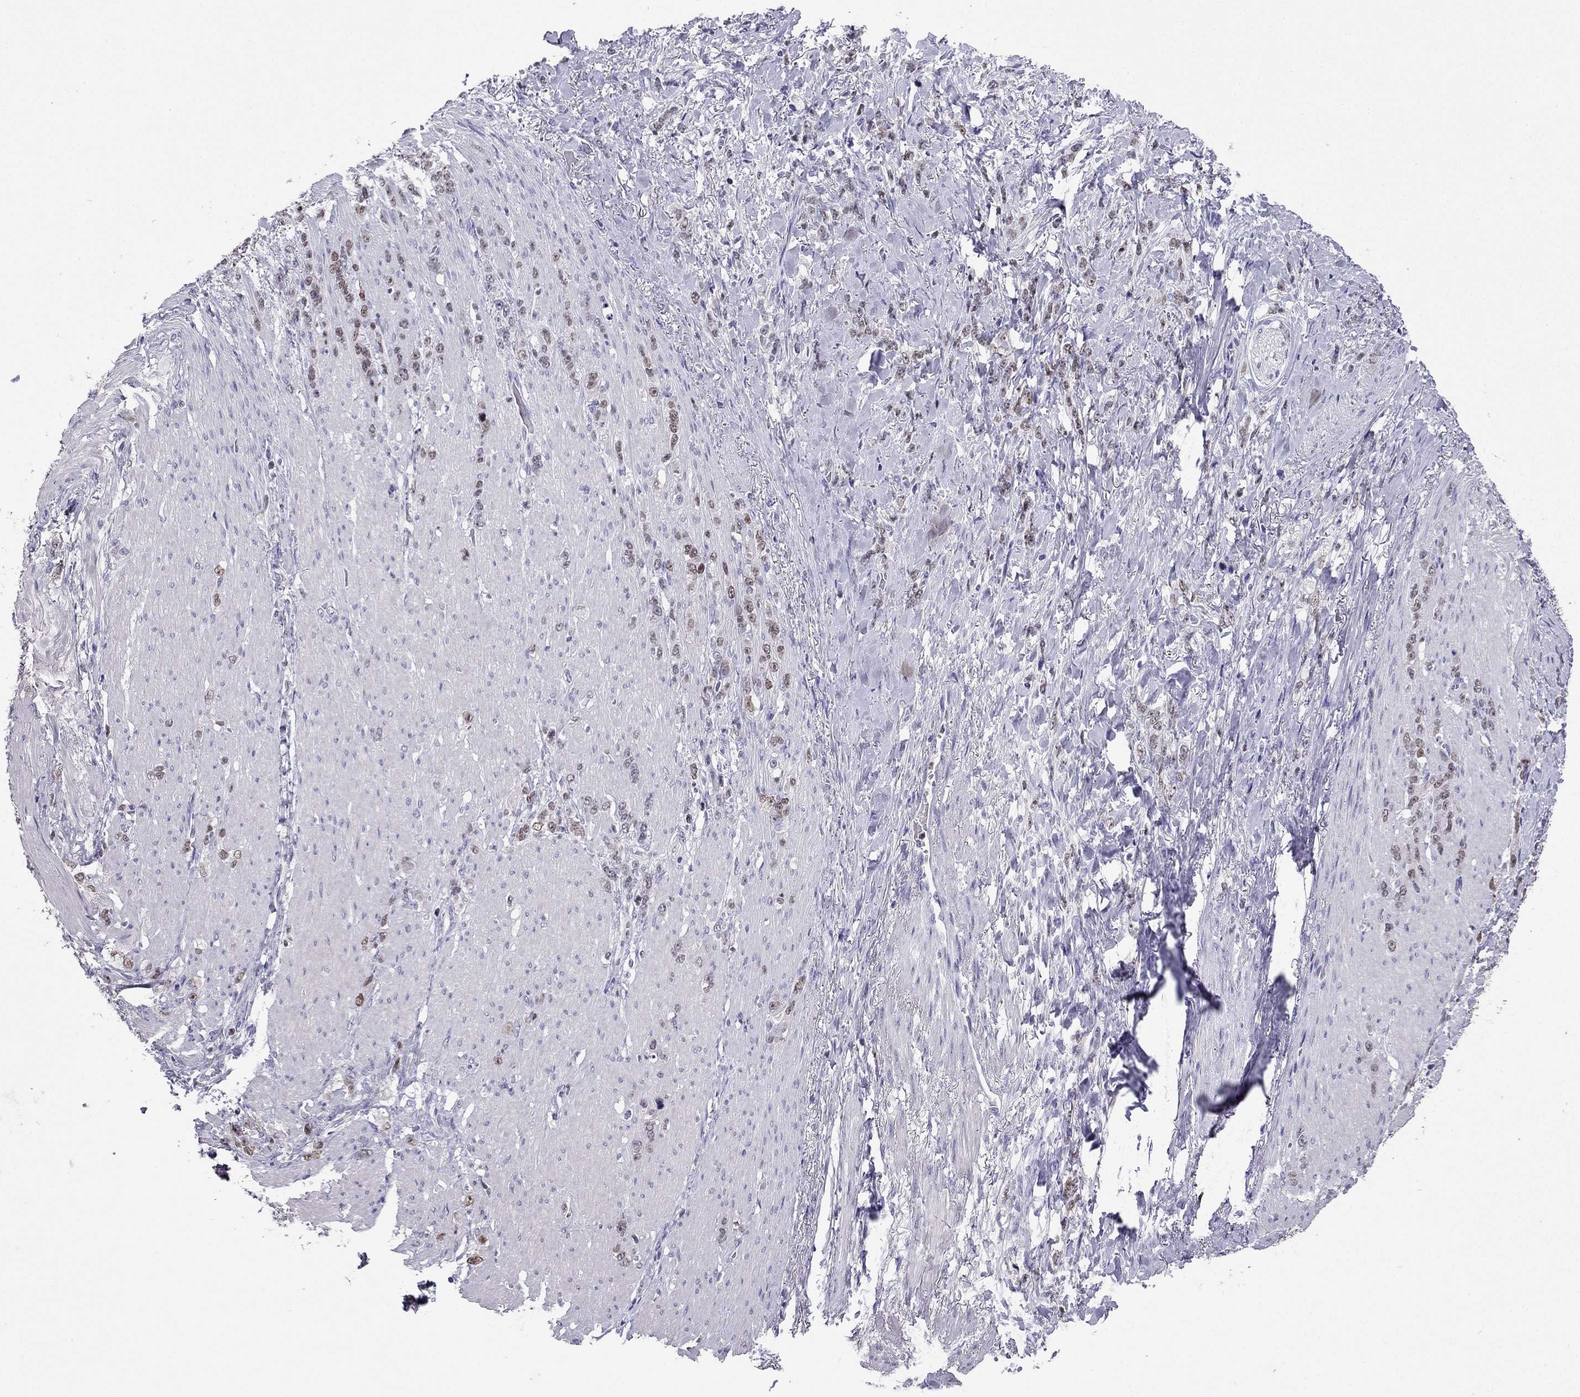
{"staining": {"intensity": "moderate", "quantity": "25%-75%", "location": "nuclear"}, "tissue": "stomach cancer", "cell_type": "Tumor cells", "image_type": "cancer", "snomed": [{"axis": "morphology", "description": "Adenocarcinoma, NOS"}, {"axis": "topography", "description": "Stomach, lower"}], "caption": "A medium amount of moderate nuclear staining is present in approximately 25%-75% of tumor cells in stomach cancer tissue. The protein is shown in brown color, while the nuclei are stained blue.", "gene": "ARID3A", "patient": {"sex": "male", "age": 88}}